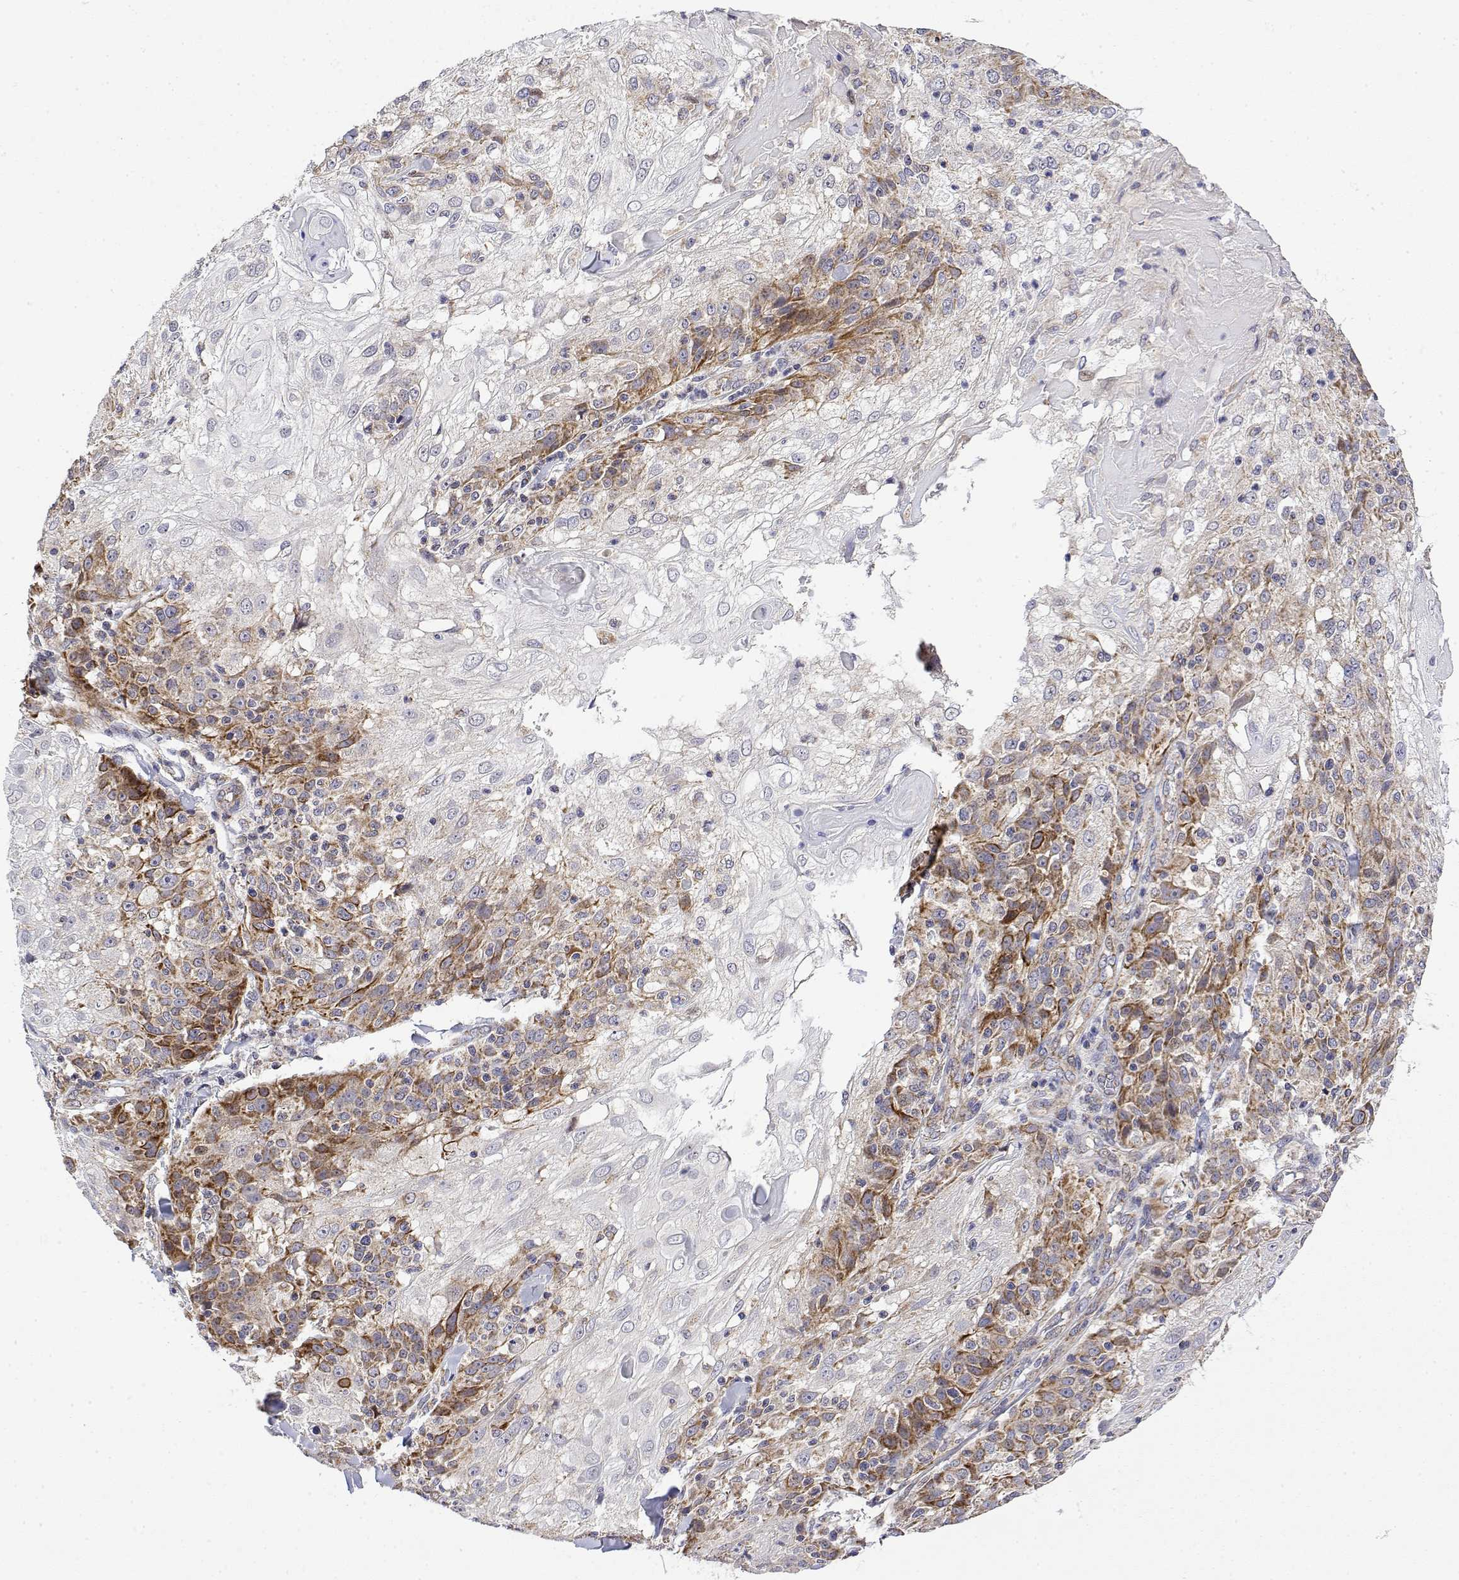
{"staining": {"intensity": "moderate", "quantity": "25%-75%", "location": "cytoplasmic/membranous"}, "tissue": "skin cancer", "cell_type": "Tumor cells", "image_type": "cancer", "snomed": [{"axis": "morphology", "description": "Normal tissue, NOS"}, {"axis": "morphology", "description": "Squamous cell carcinoma, NOS"}, {"axis": "topography", "description": "Skin"}], "caption": "Skin cancer (squamous cell carcinoma) stained for a protein displays moderate cytoplasmic/membranous positivity in tumor cells. The staining is performed using DAB brown chromogen to label protein expression. The nuclei are counter-stained blue using hematoxylin.", "gene": "GADD45GIP1", "patient": {"sex": "female", "age": 83}}